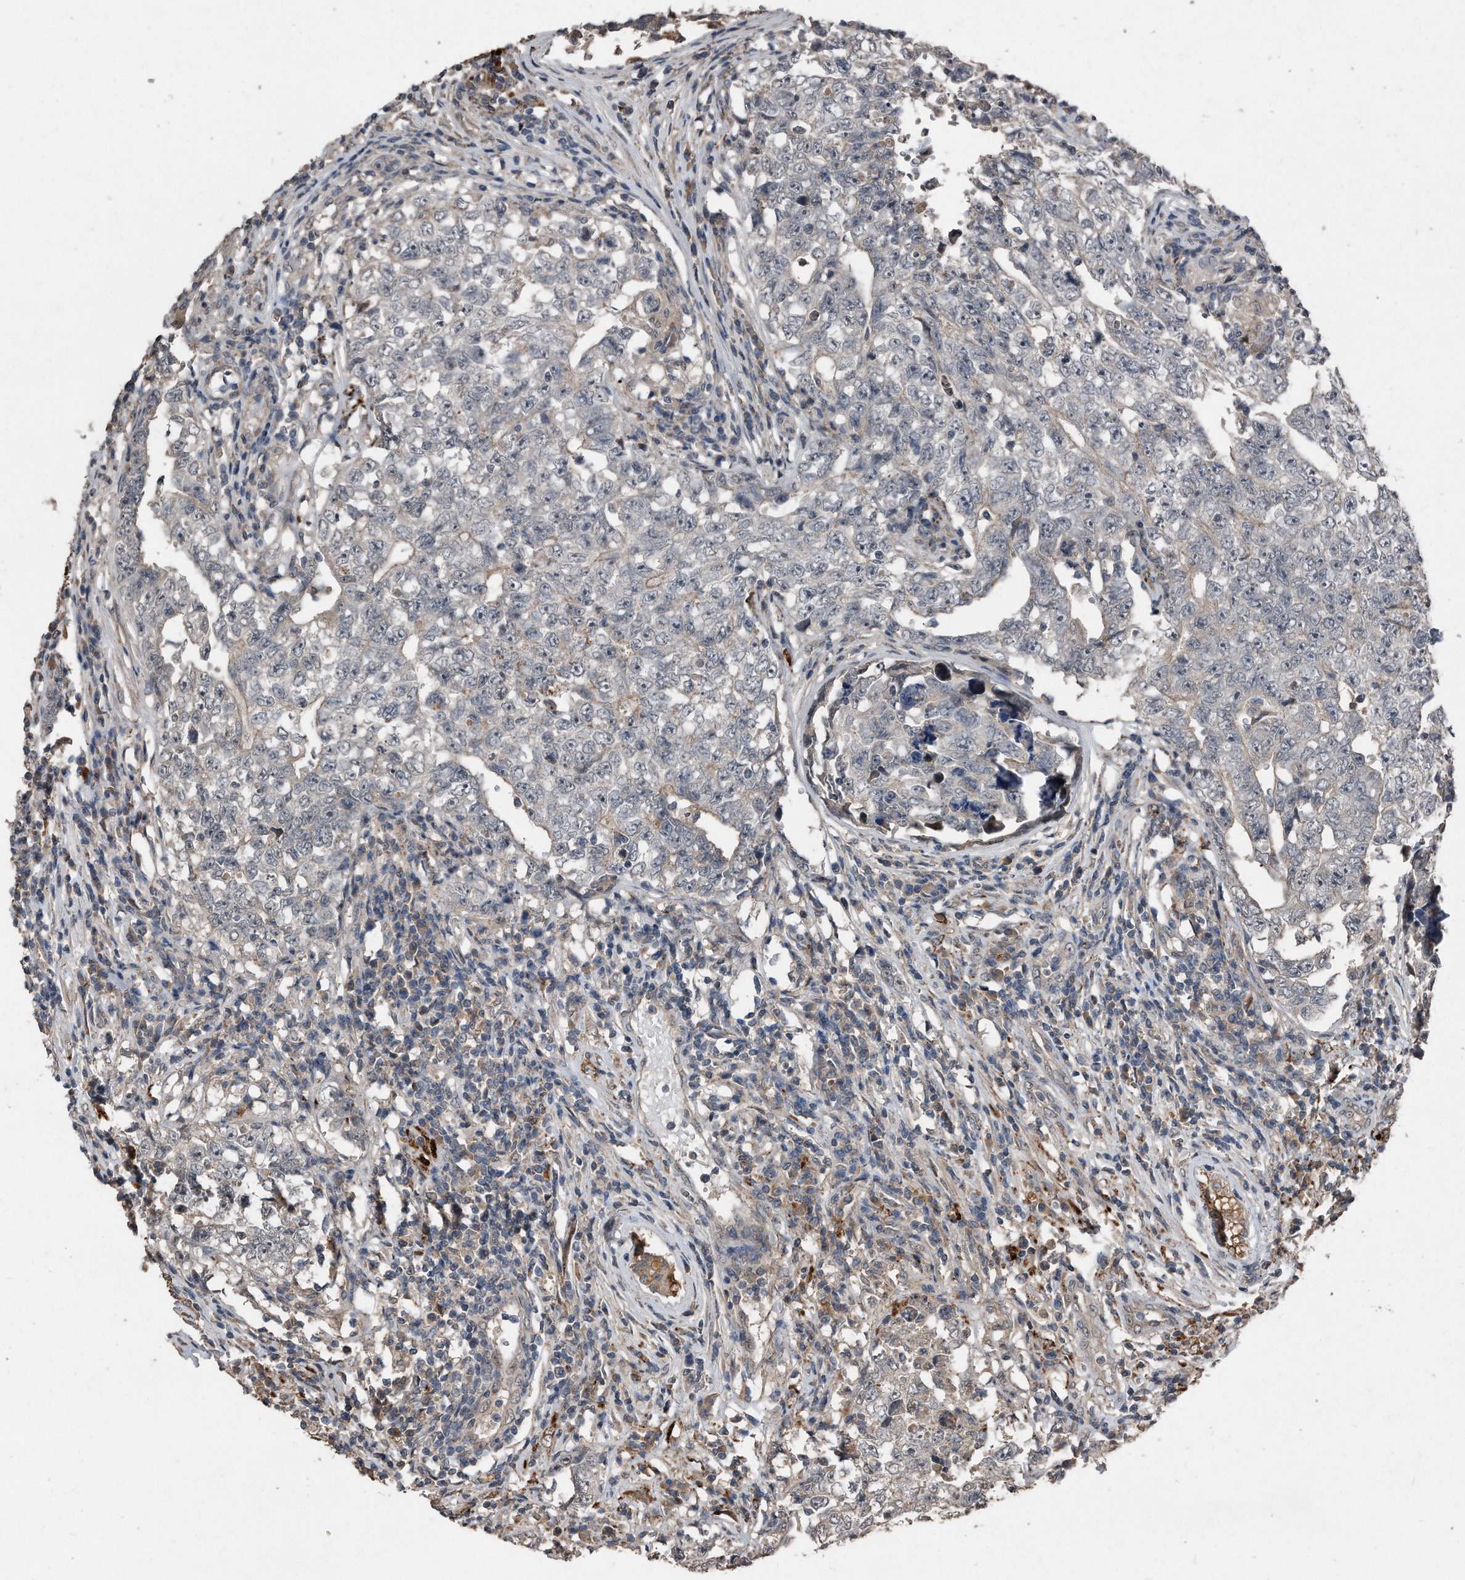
{"staining": {"intensity": "negative", "quantity": "none", "location": "none"}, "tissue": "testis cancer", "cell_type": "Tumor cells", "image_type": "cancer", "snomed": [{"axis": "morphology", "description": "Carcinoma, Embryonal, NOS"}, {"axis": "topography", "description": "Testis"}], "caption": "Testis cancer (embryonal carcinoma) was stained to show a protein in brown. There is no significant staining in tumor cells.", "gene": "ANKRD10", "patient": {"sex": "male", "age": 26}}